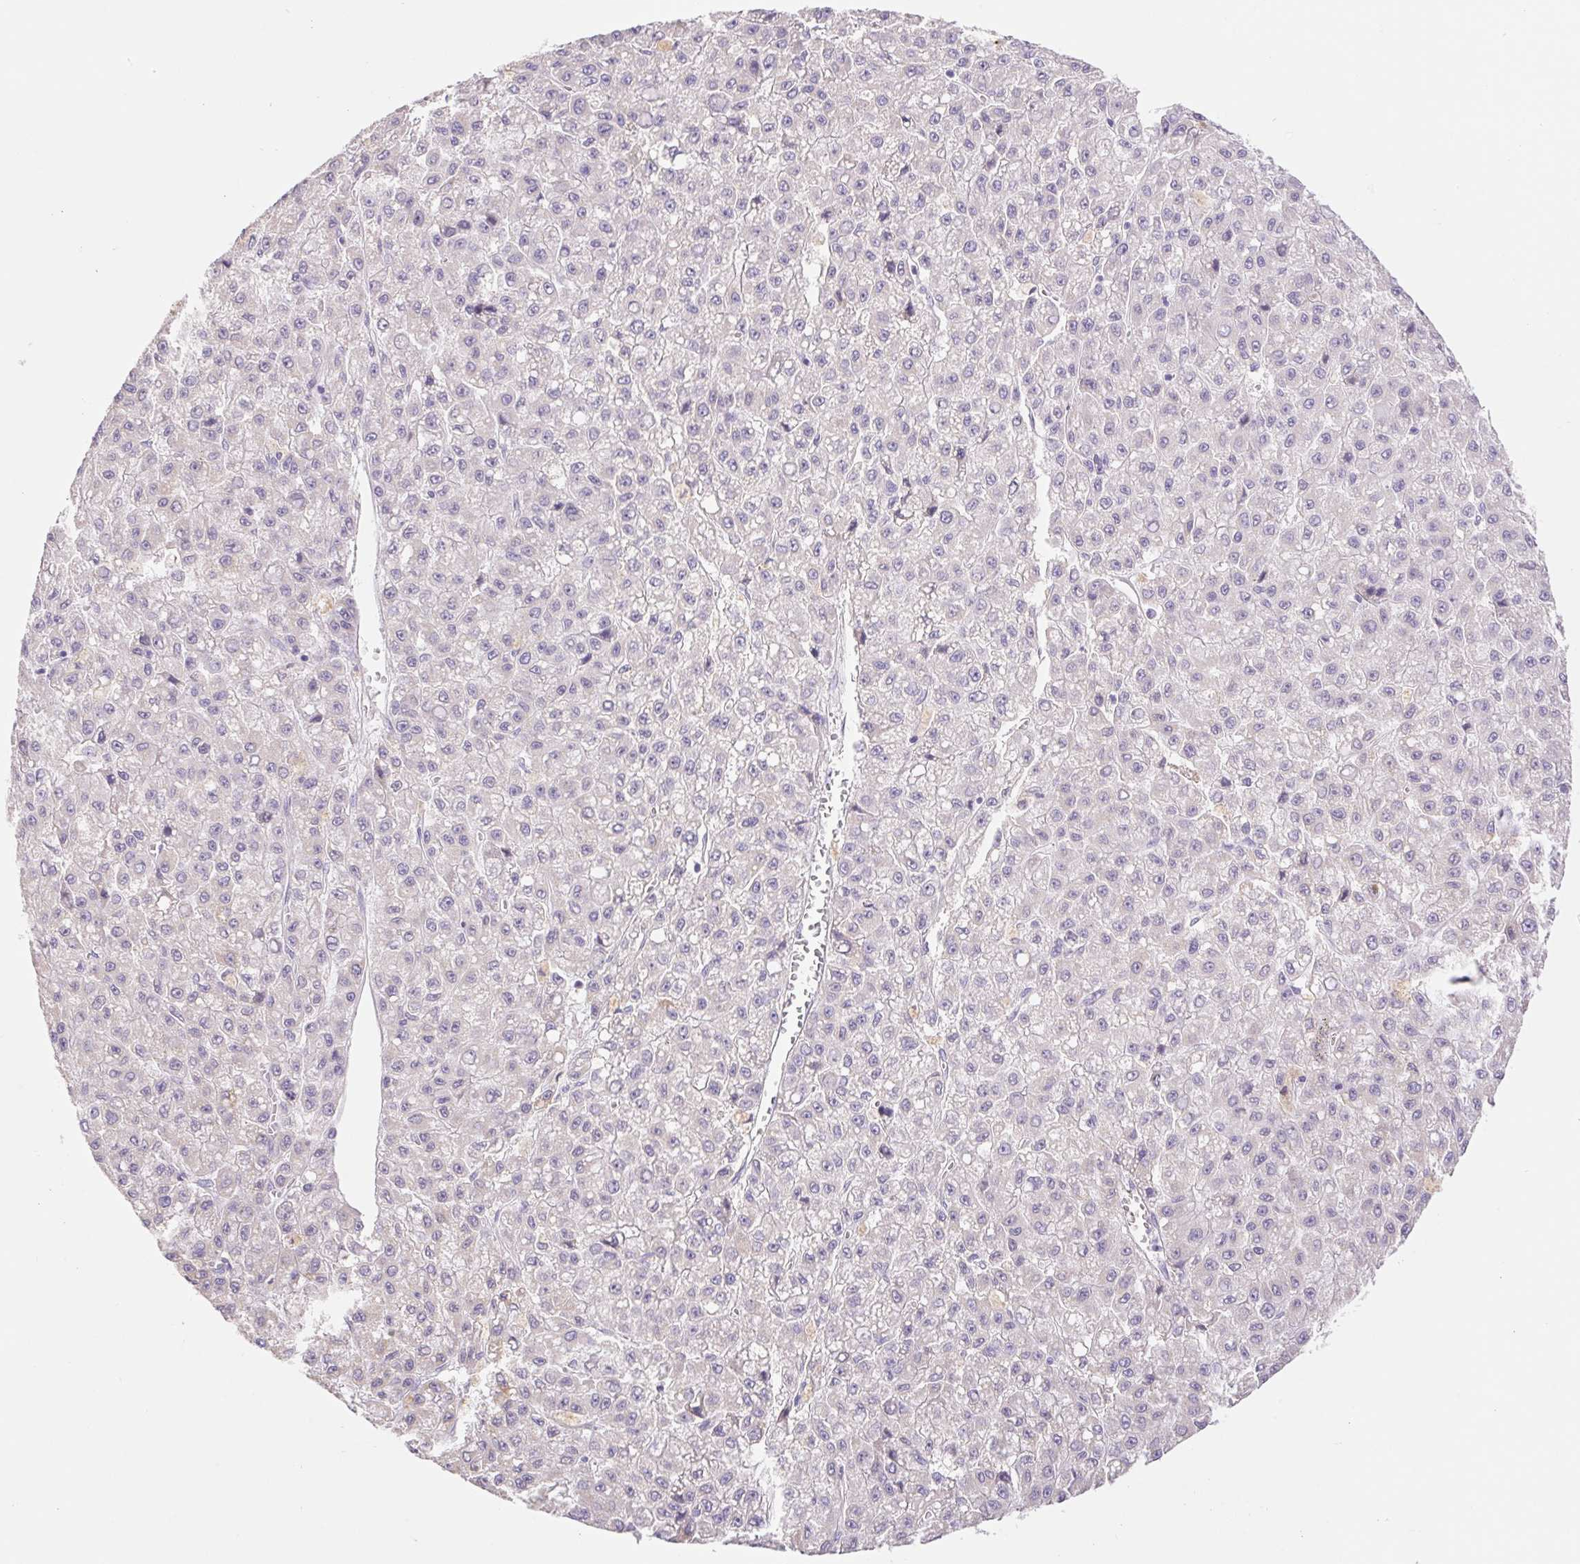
{"staining": {"intensity": "weak", "quantity": "<25%", "location": "cytoplasmic/membranous"}, "tissue": "liver cancer", "cell_type": "Tumor cells", "image_type": "cancer", "snomed": [{"axis": "morphology", "description": "Carcinoma, Hepatocellular, NOS"}, {"axis": "topography", "description": "Liver"}], "caption": "The immunohistochemistry image has no significant positivity in tumor cells of liver hepatocellular carcinoma tissue. (DAB (3,3'-diaminobenzidine) IHC, high magnification).", "gene": "FKBP6", "patient": {"sex": "male", "age": 70}}